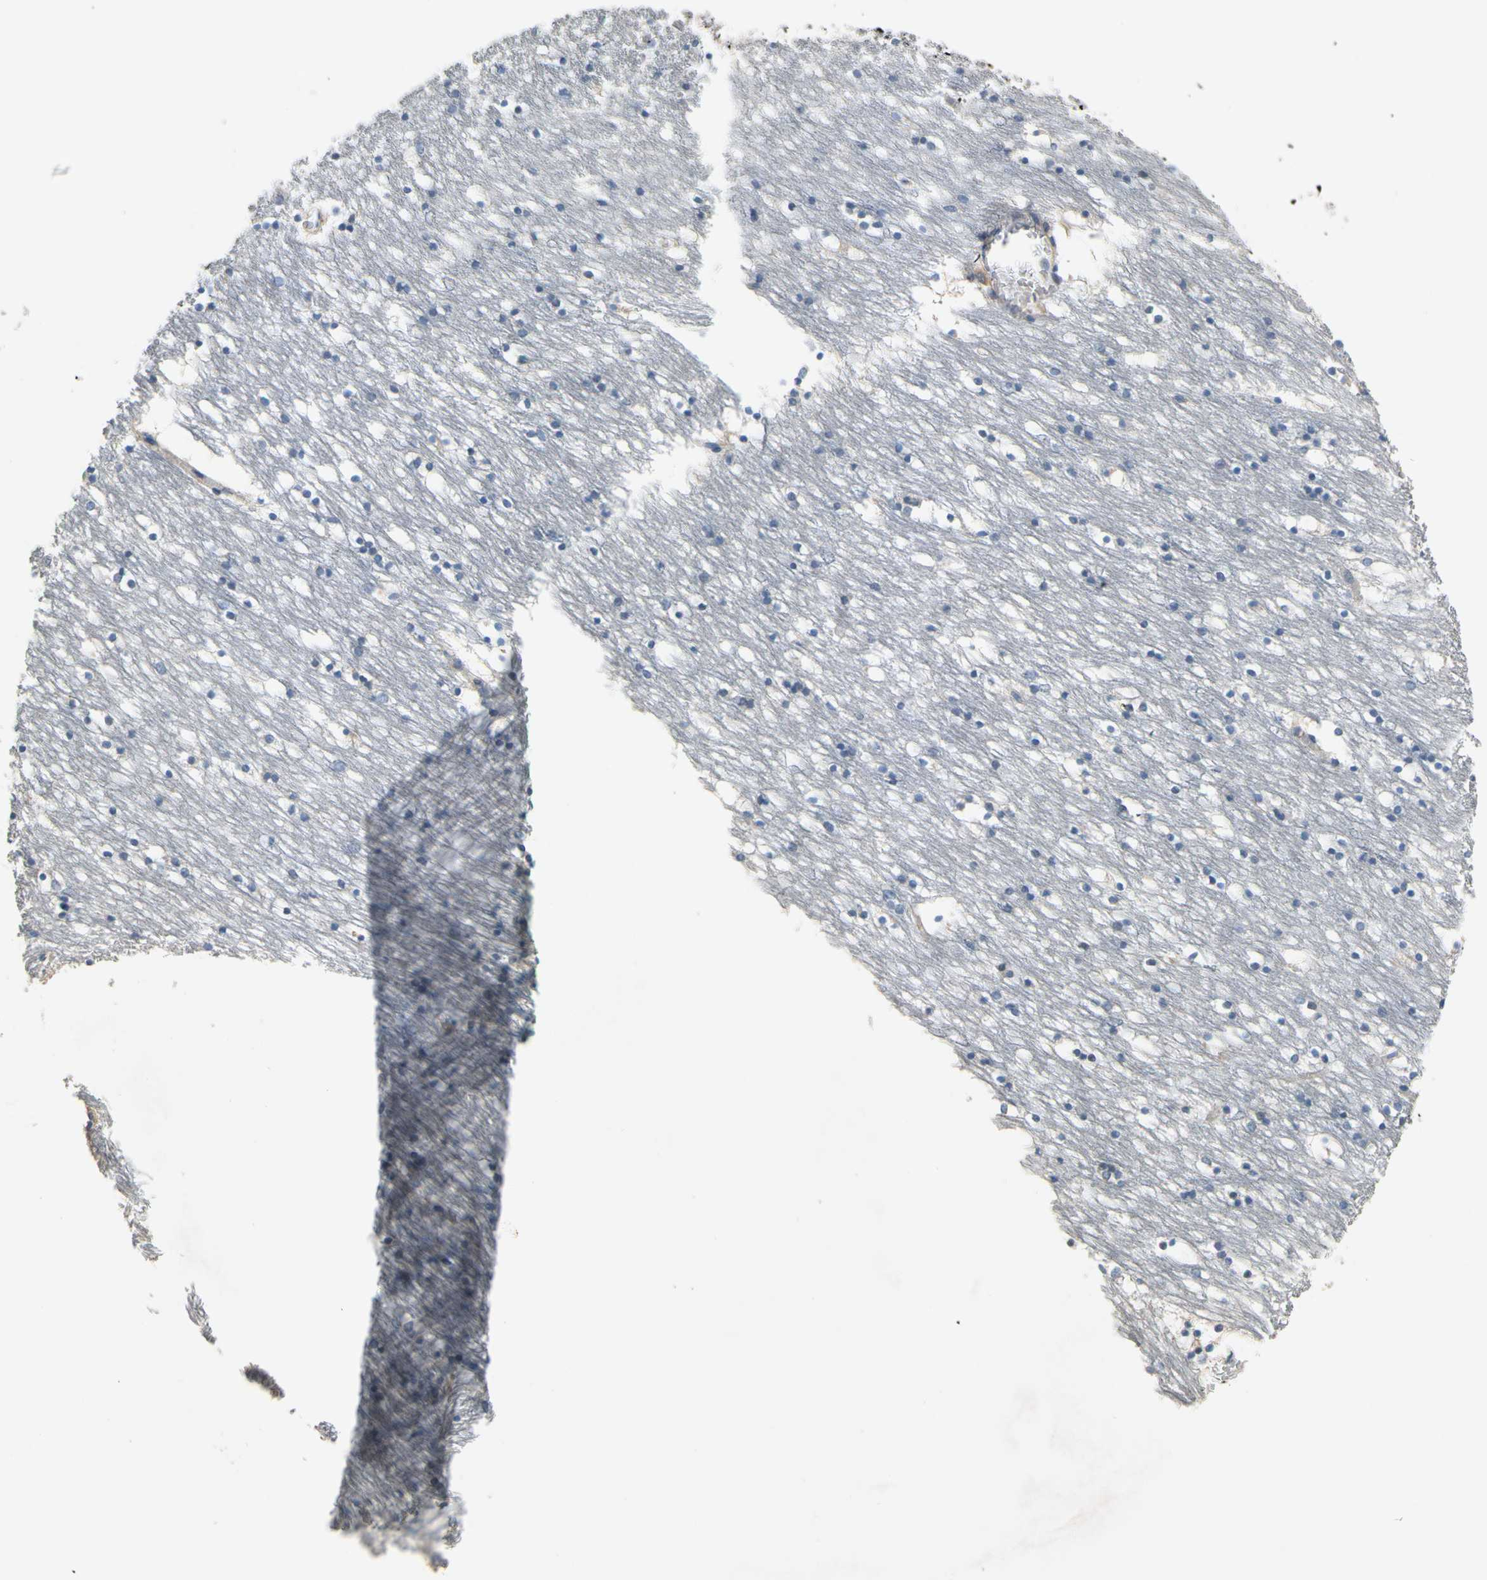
{"staining": {"intensity": "negative", "quantity": "none", "location": "none"}, "tissue": "caudate", "cell_type": "Glial cells", "image_type": "normal", "snomed": [{"axis": "morphology", "description": "Normal tissue, NOS"}, {"axis": "topography", "description": "Lateral ventricle wall"}], "caption": "Micrograph shows no significant protein expression in glial cells of unremarkable caudate.", "gene": "SIGLEC5", "patient": {"sex": "male", "age": 45}}